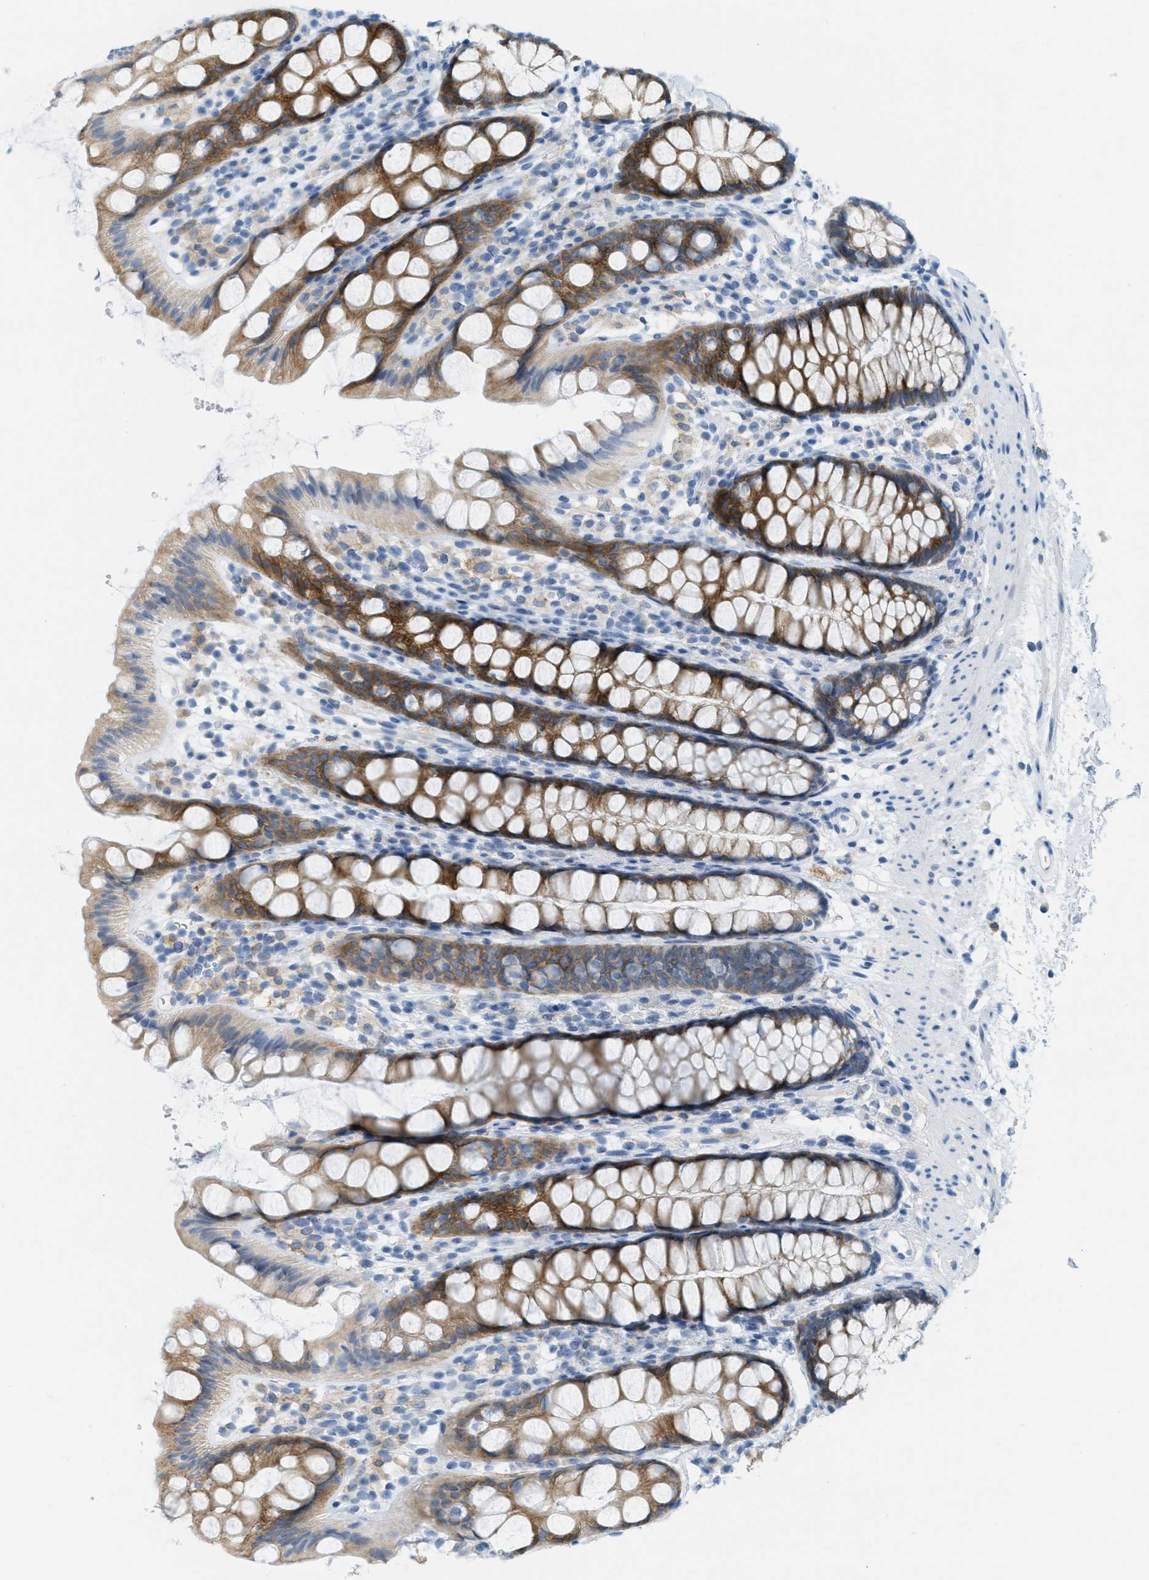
{"staining": {"intensity": "moderate", "quantity": ">75%", "location": "cytoplasmic/membranous"}, "tissue": "rectum", "cell_type": "Glandular cells", "image_type": "normal", "snomed": [{"axis": "morphology", "description": "Normal tissue, NOS"}, {"axis": "topography", "description": "Rectum"}], "caption": "Immunohistochemical staining of normal human rectum exhibits >75% levels of moderate cytoplasmic/membranous protein expression in approximately >75% of glandular cells. (IHC, brightfield microscopy, high magnification).", "gene": "TEX264", "patient": {"sex": "female", "age": 65}}